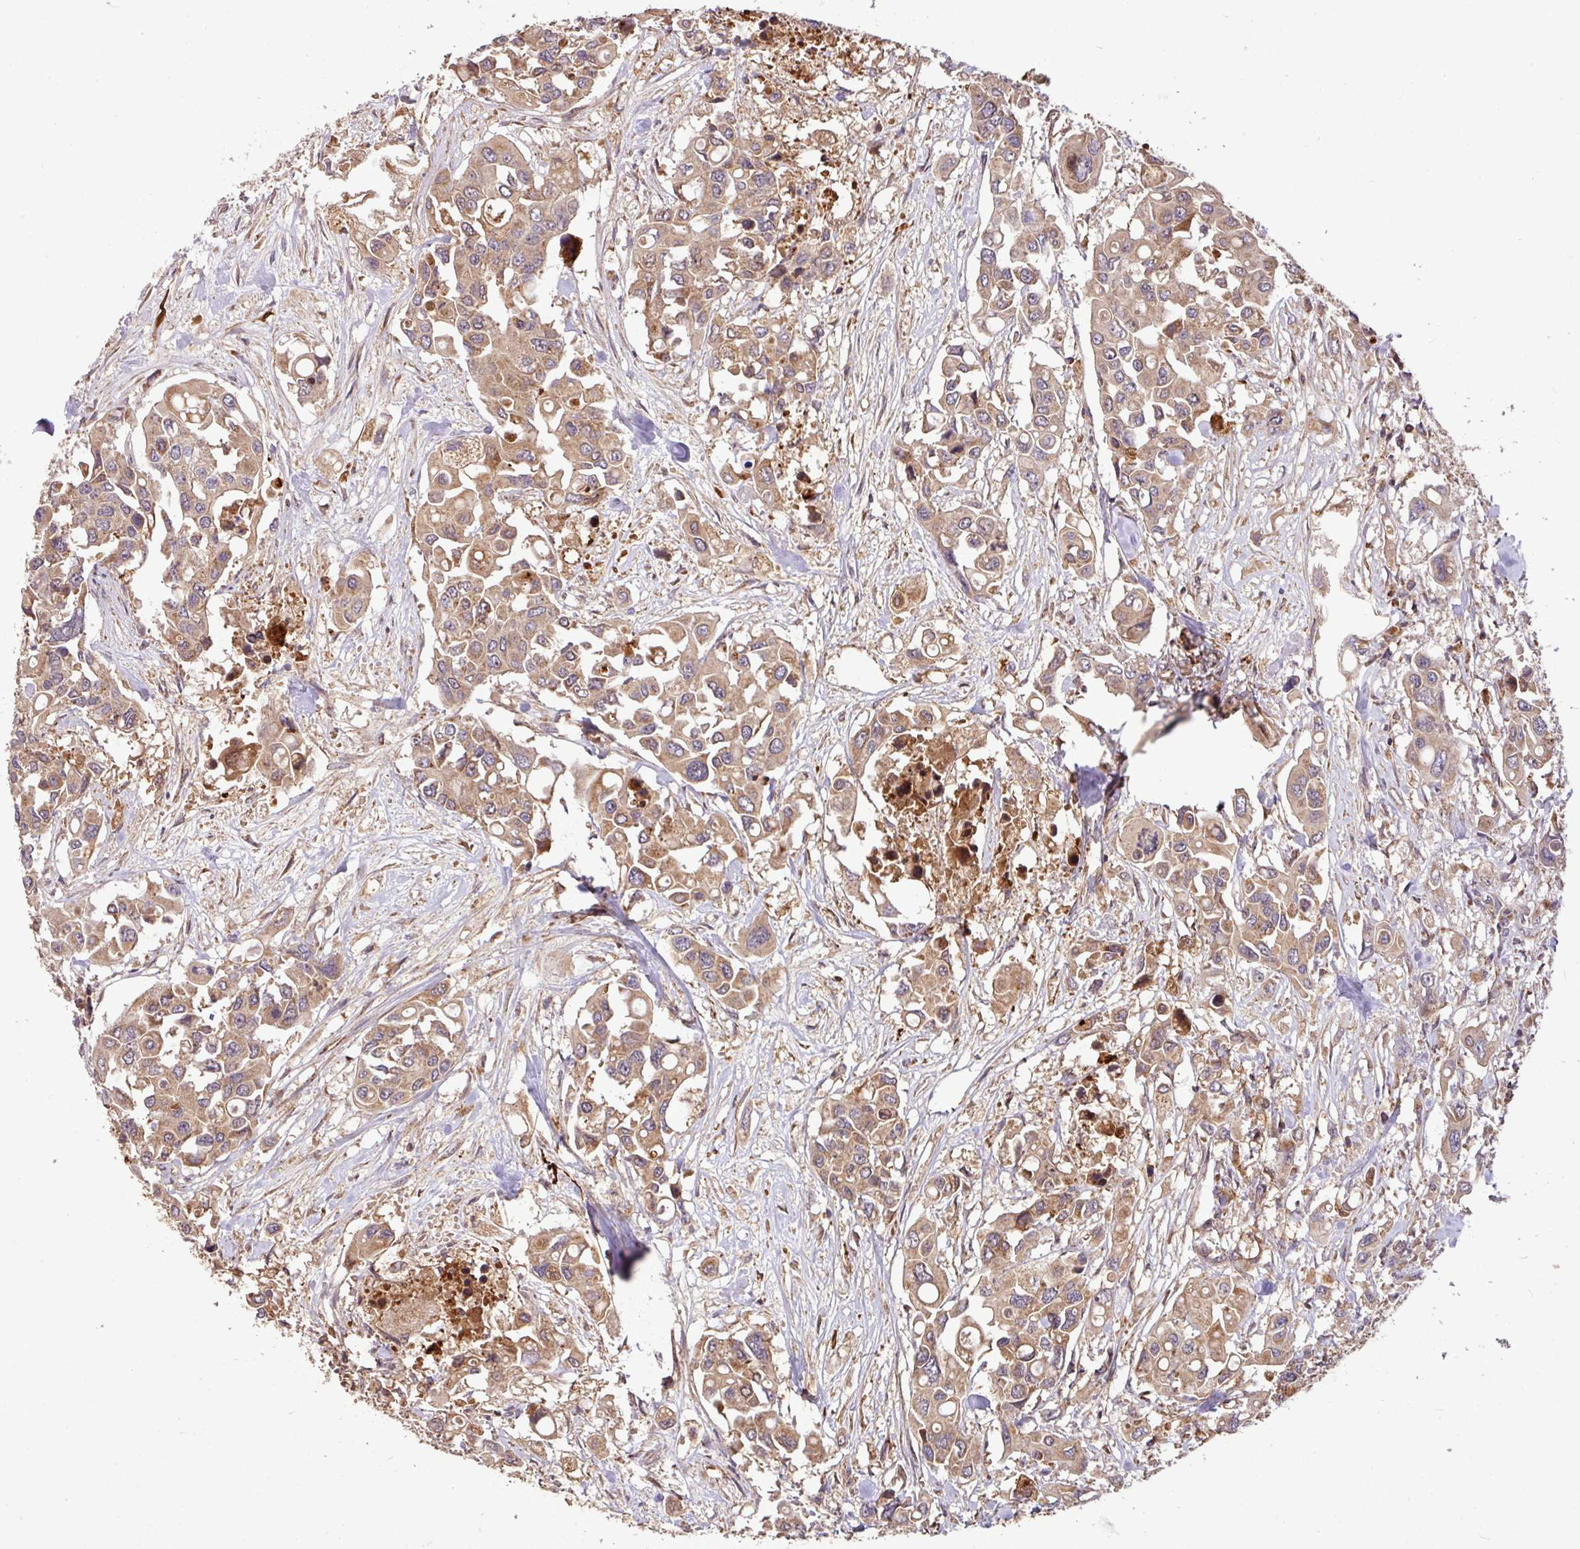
{"staining": {"intensity": "moderate", "quantity": ">75%", "location": "cytoplasmic/membranous"}, "tissue": "colorectal cancer", "cell_type": "Tumor cells", "image_type": "cancer", "snomed": [{"axis": "morphology", "description": "Adenocarcinoma, NOS"}, {"axis": "topography", "description": "Colon"}], "caption": "About >75% of tumor cells in colorectal adenocarcinoma reveal moderate cytoplasmic/membranous protein positivity as visualized by brown immunohistochemical staining.", "gene": "YPEL3", "patient": {"sex": "male", "age": 77}}